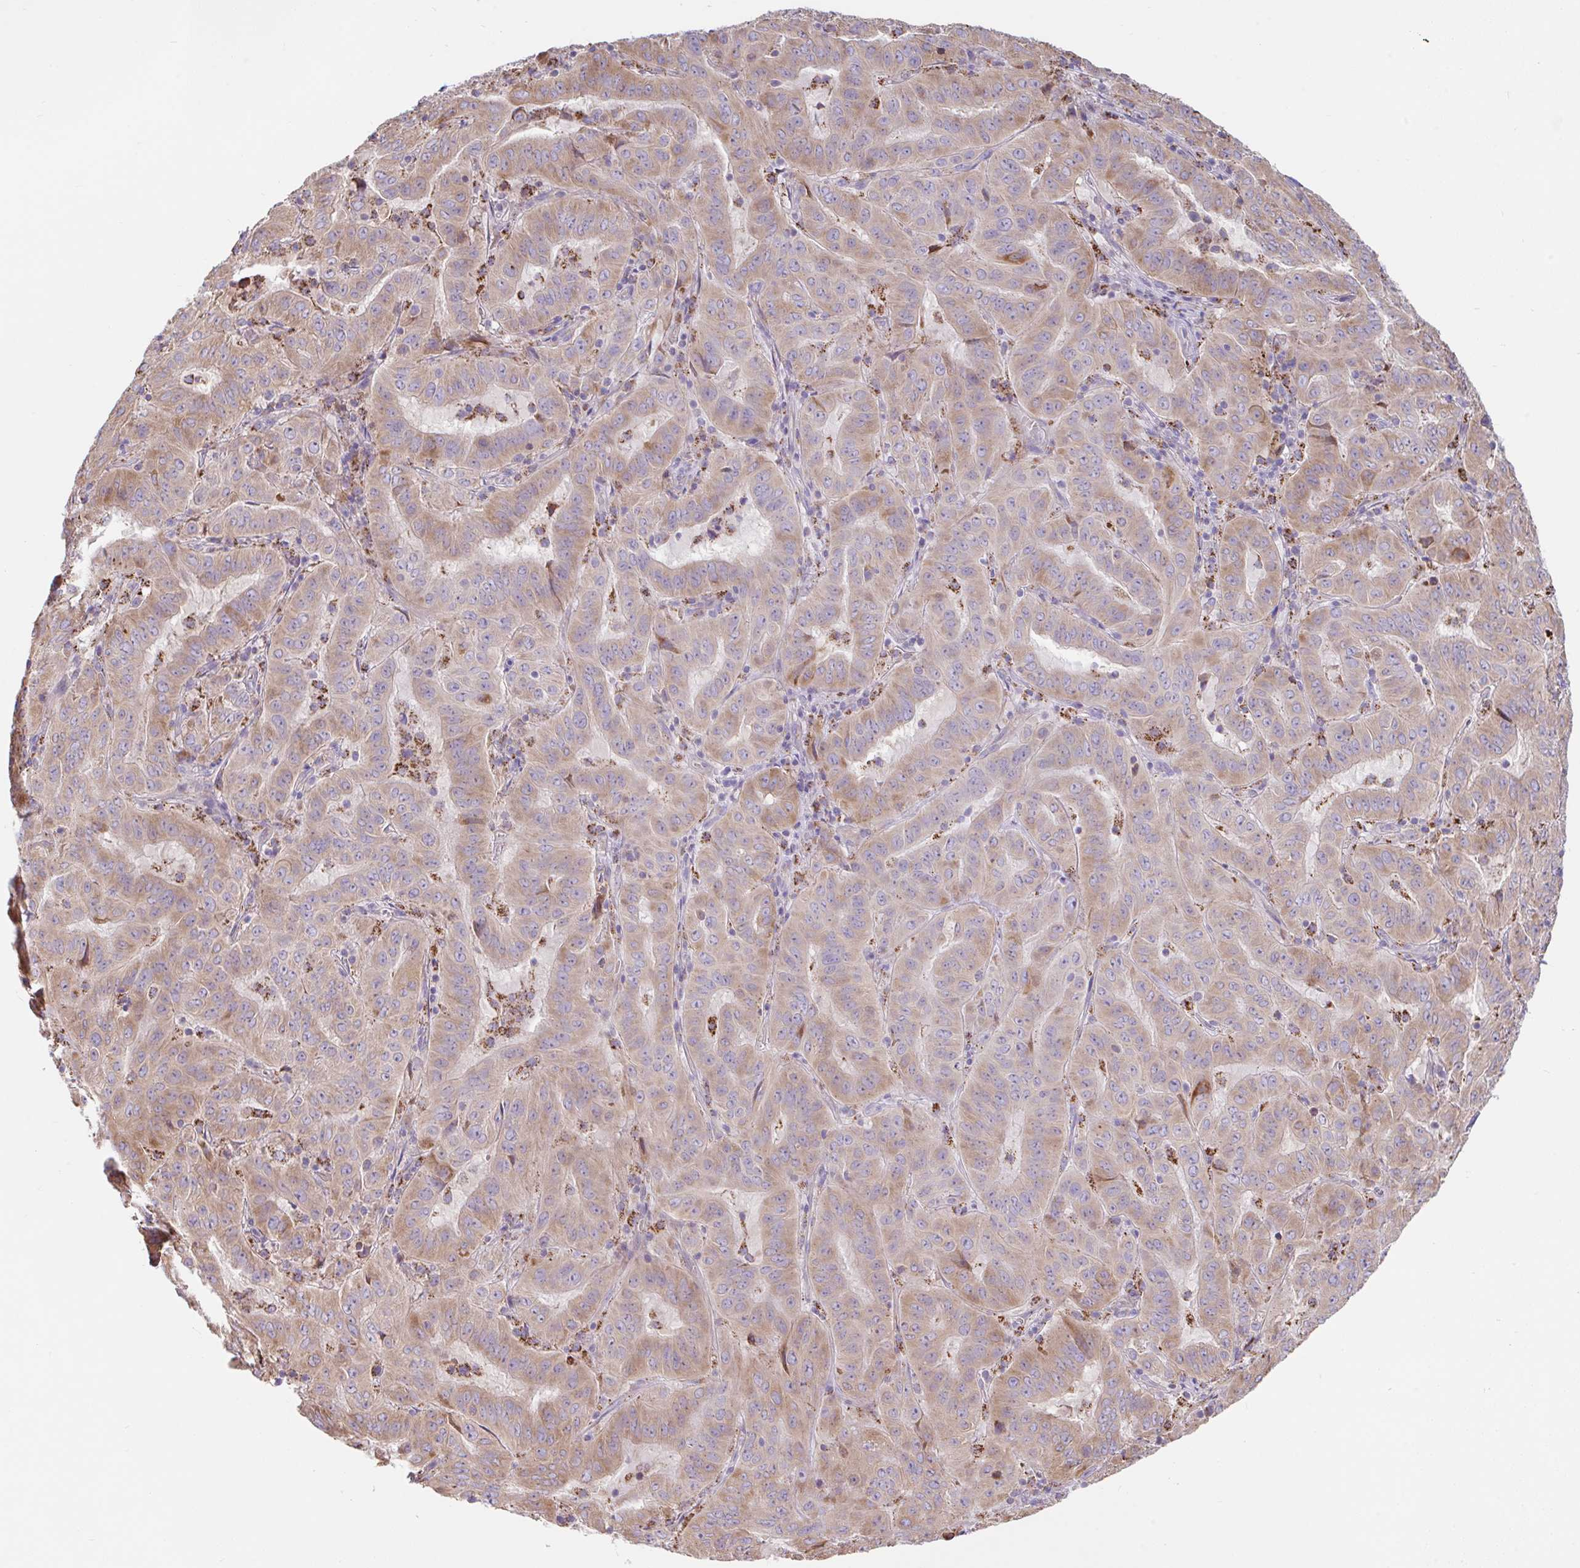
{"staining": {"intensity": "weak", "quantity": ">75%", "location": "cytoplasmic/membranous"}, "tissue": "pancreatic cancer", "cell_type": "Tumor cells", "image_type": "cancer", "snomed": [{"axis": "morphology", "description": "Adenocarcinoma, NOS"}, {"axis": "topography", "description": "Pancreas"}], "caption": "Immunohistochemical staining of pancreatic cancer (adenocarcinoma) shows low levels of weak cytoplasmic/membranous expression in about >75% of tumor cells. The protein of interest is stained brown, and the nuclei are stained in blue (DAB IHC with brightfield microscopy, high magnification).", "gene": "RALBP1", "patient": {"sex": "male", "age": 63}}